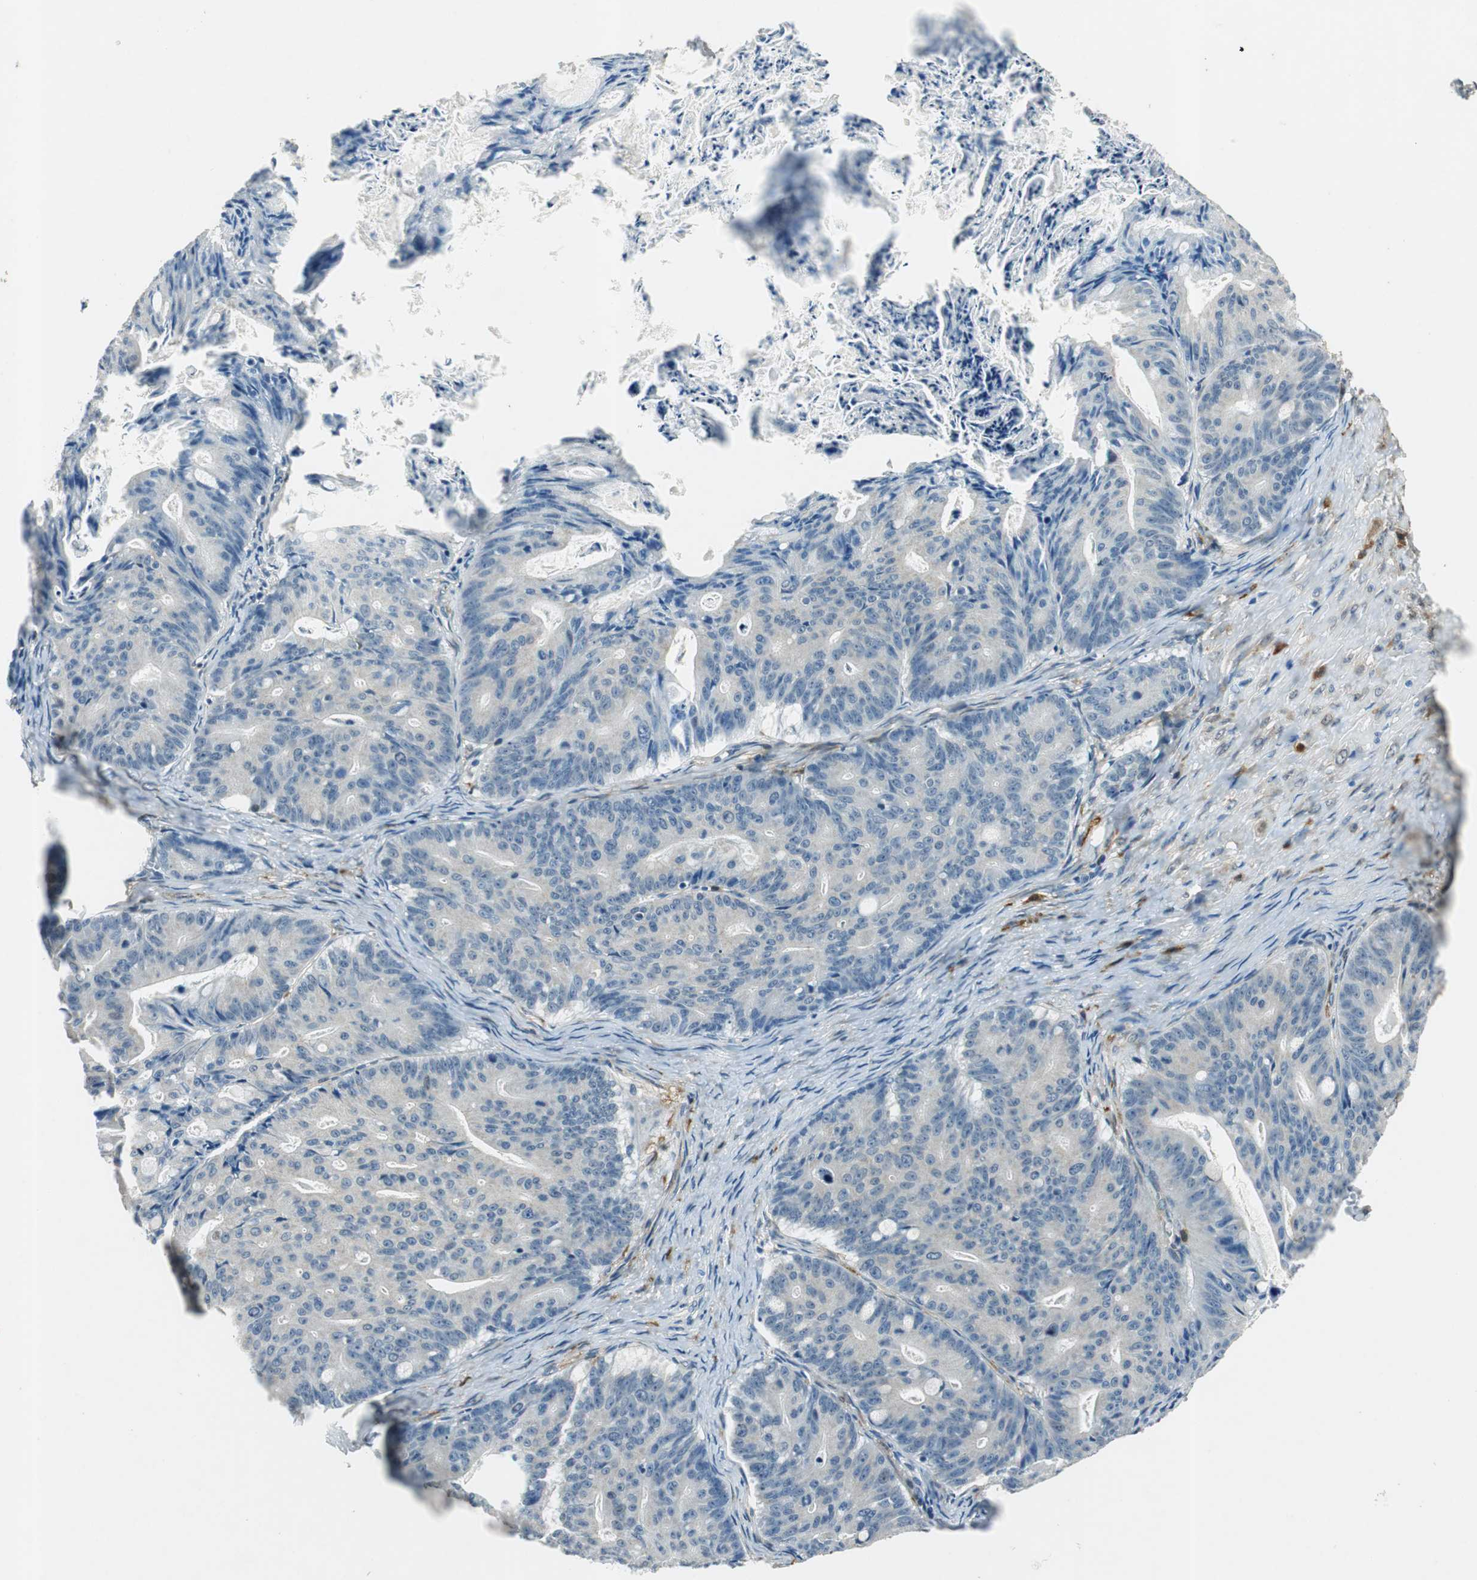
{"staining": {"intensity": "moderate", "quantity": "<25%", "location": "cytoplasmic/membranous"}, "tissue": "ovarian cancer", "cell_type": "Tumor cells", "image_type": "cancer", "snomed": [{"axis": "morphology", "description": "Cystadenocarcinoma, mucinous, NOS"}, {"axis": "topography", "description": "Ovary"}], "caption": "Ovarian cancer was stained to show a protein in brown. There is low levels of moderate cytoplasmic/membranous positivity in about <25% of tumor cells.", "gene": "ME1", "patient": {"sex": "female", "age": 36}}